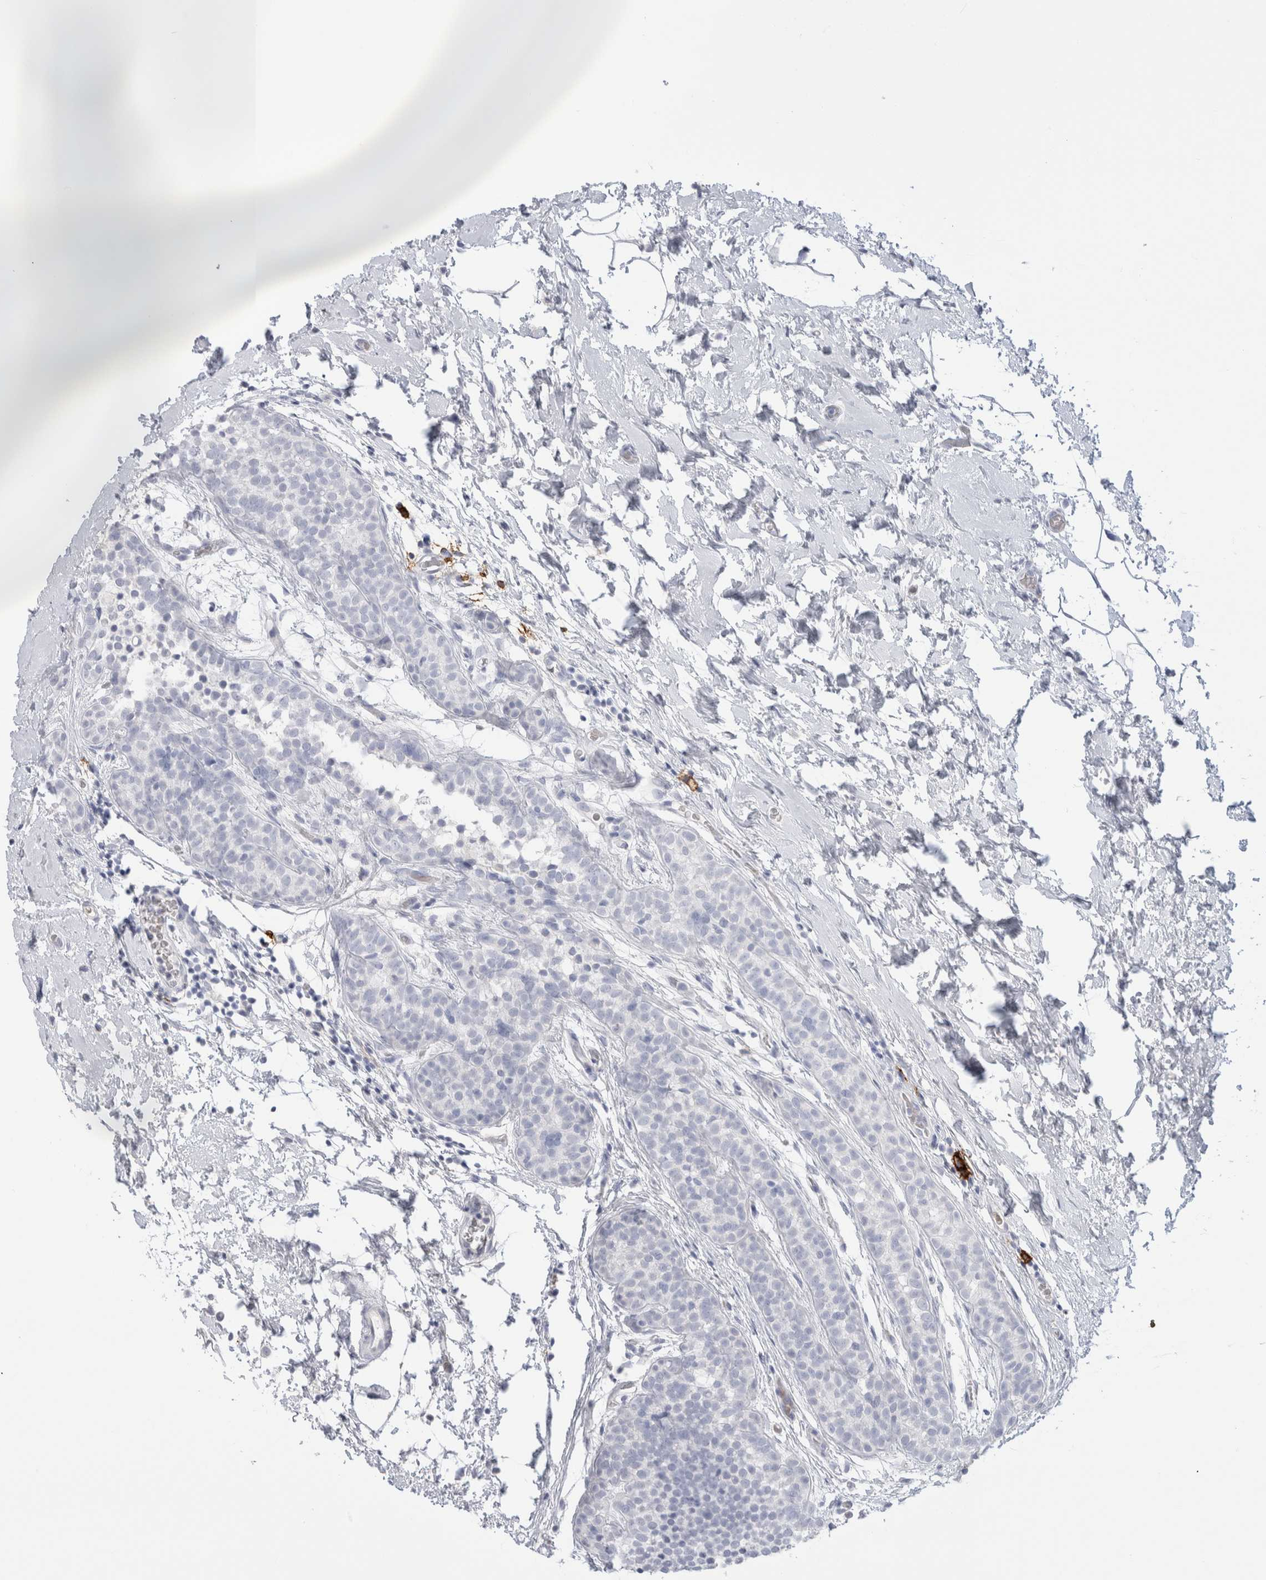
{"staining": {"intensity": "negative", "quantity": "none", "location": "none"}, "tissue": "breast cancer", "cell_type": "Tumor cells", "image_type": "cancer", "snomed": [{"axis": "morphology", "description": "Lobular carcinoma"}, {"axis": "topography", "description": "Breast"}], "caption": "A micrograph of human breast cancer is negative for staining in tumor cells.", "gene": "CD38", "patient": {"sex": "female", "age": 50}}